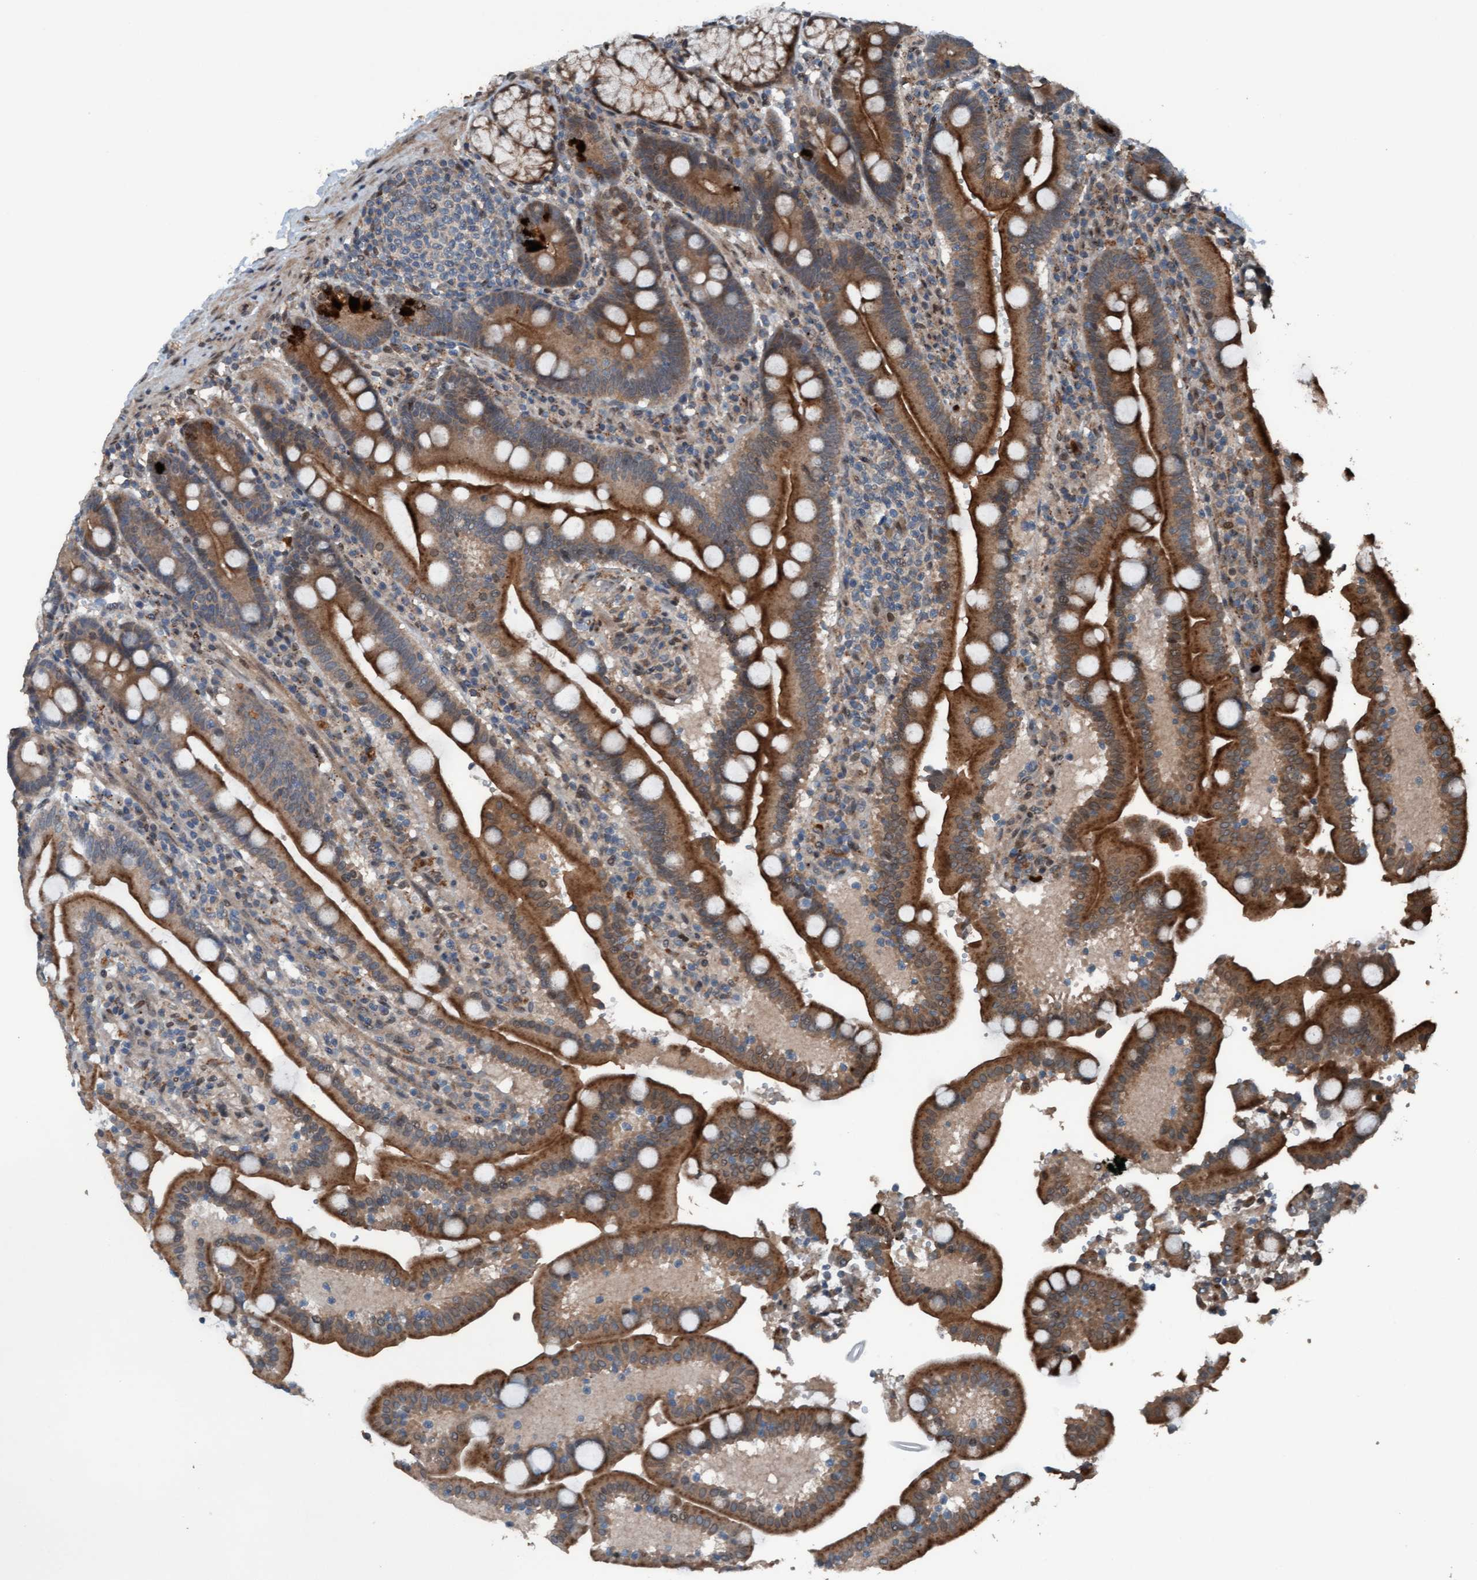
{"staining": {"intensity": "strong", "quantity": ">75%", "location": "cytoplasmic/membranous"}, "tissue": "duodenum", "cell_type": "Glandular cells", "image_type": "normal", "snomed": [{"axis": "morphology", "description": "Normal tissue, NOS"}, {"axis": "topography", "description": "Small intestine, NOS"}], "caption": "The immunohistochemical stain highlights strong cytoplasmic/membranous positivity in glandular cells of benign duodenum. The staining was performed using DAB (3,3'-diaminobenzidine), with brown indicating positive protein expression. Nuclei are stained blue with hematoxylin.", "gene": "PLXNB2", "patient": {"sex": "female", "age": 71}}